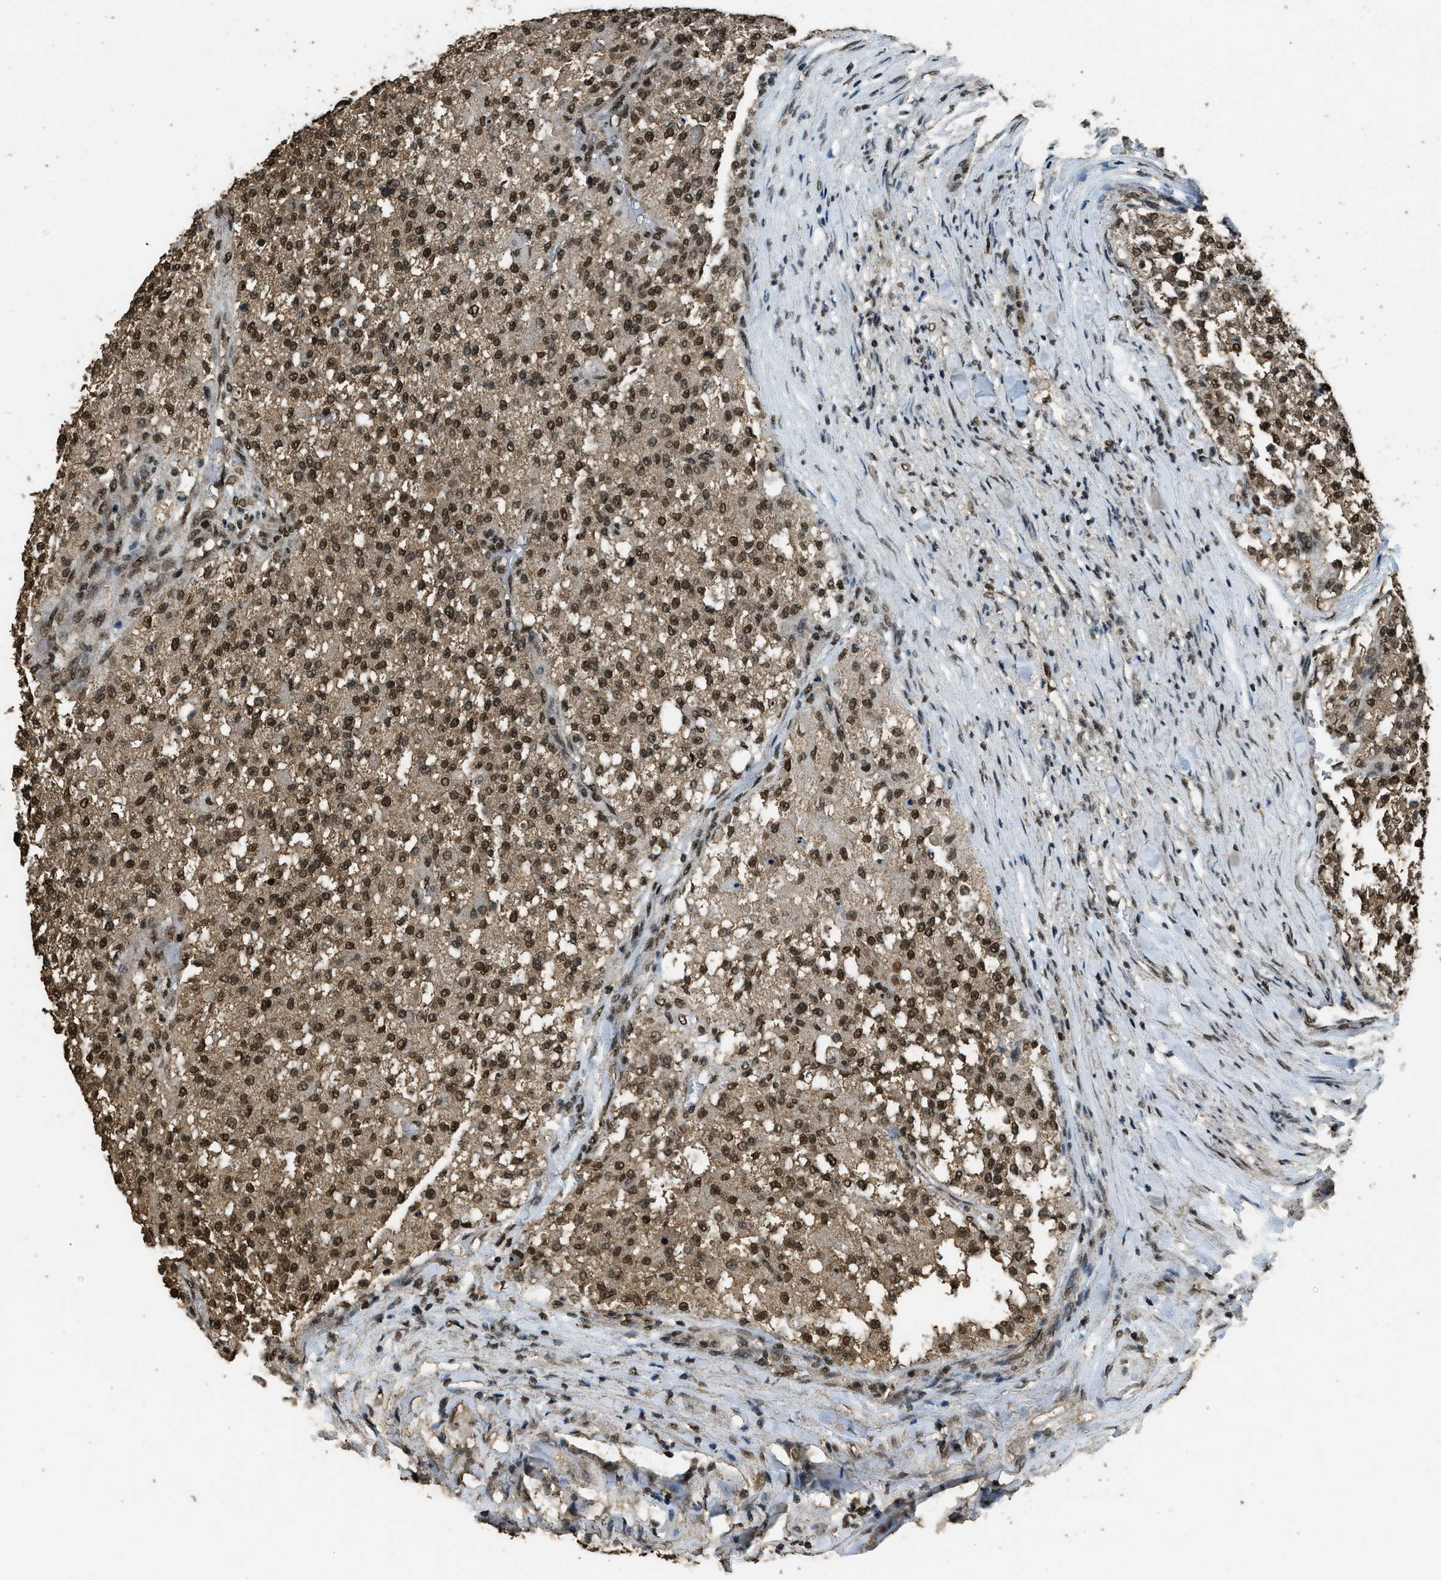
{"staining": {"intensity": "strong", "quantity": ">75%", "location": "cytoplasmic/membranous,nuclear"}, "tissue": "testis cancer", "cell_type": "Tumor cells", "image_type": "cancer", "snomed": [{"axis": "morphology", "description": "Seminoma, NOS"}, {"axis": "topography", "description": "Testis"}], "caption": "Protein expression analysis of human testis seminoma reveals strong cytoplasmic/membranous and nuclear staining in approximately >75% of tumor cells.", "gene": "MYB", "patient": {"sex": "male", "age": 59}}